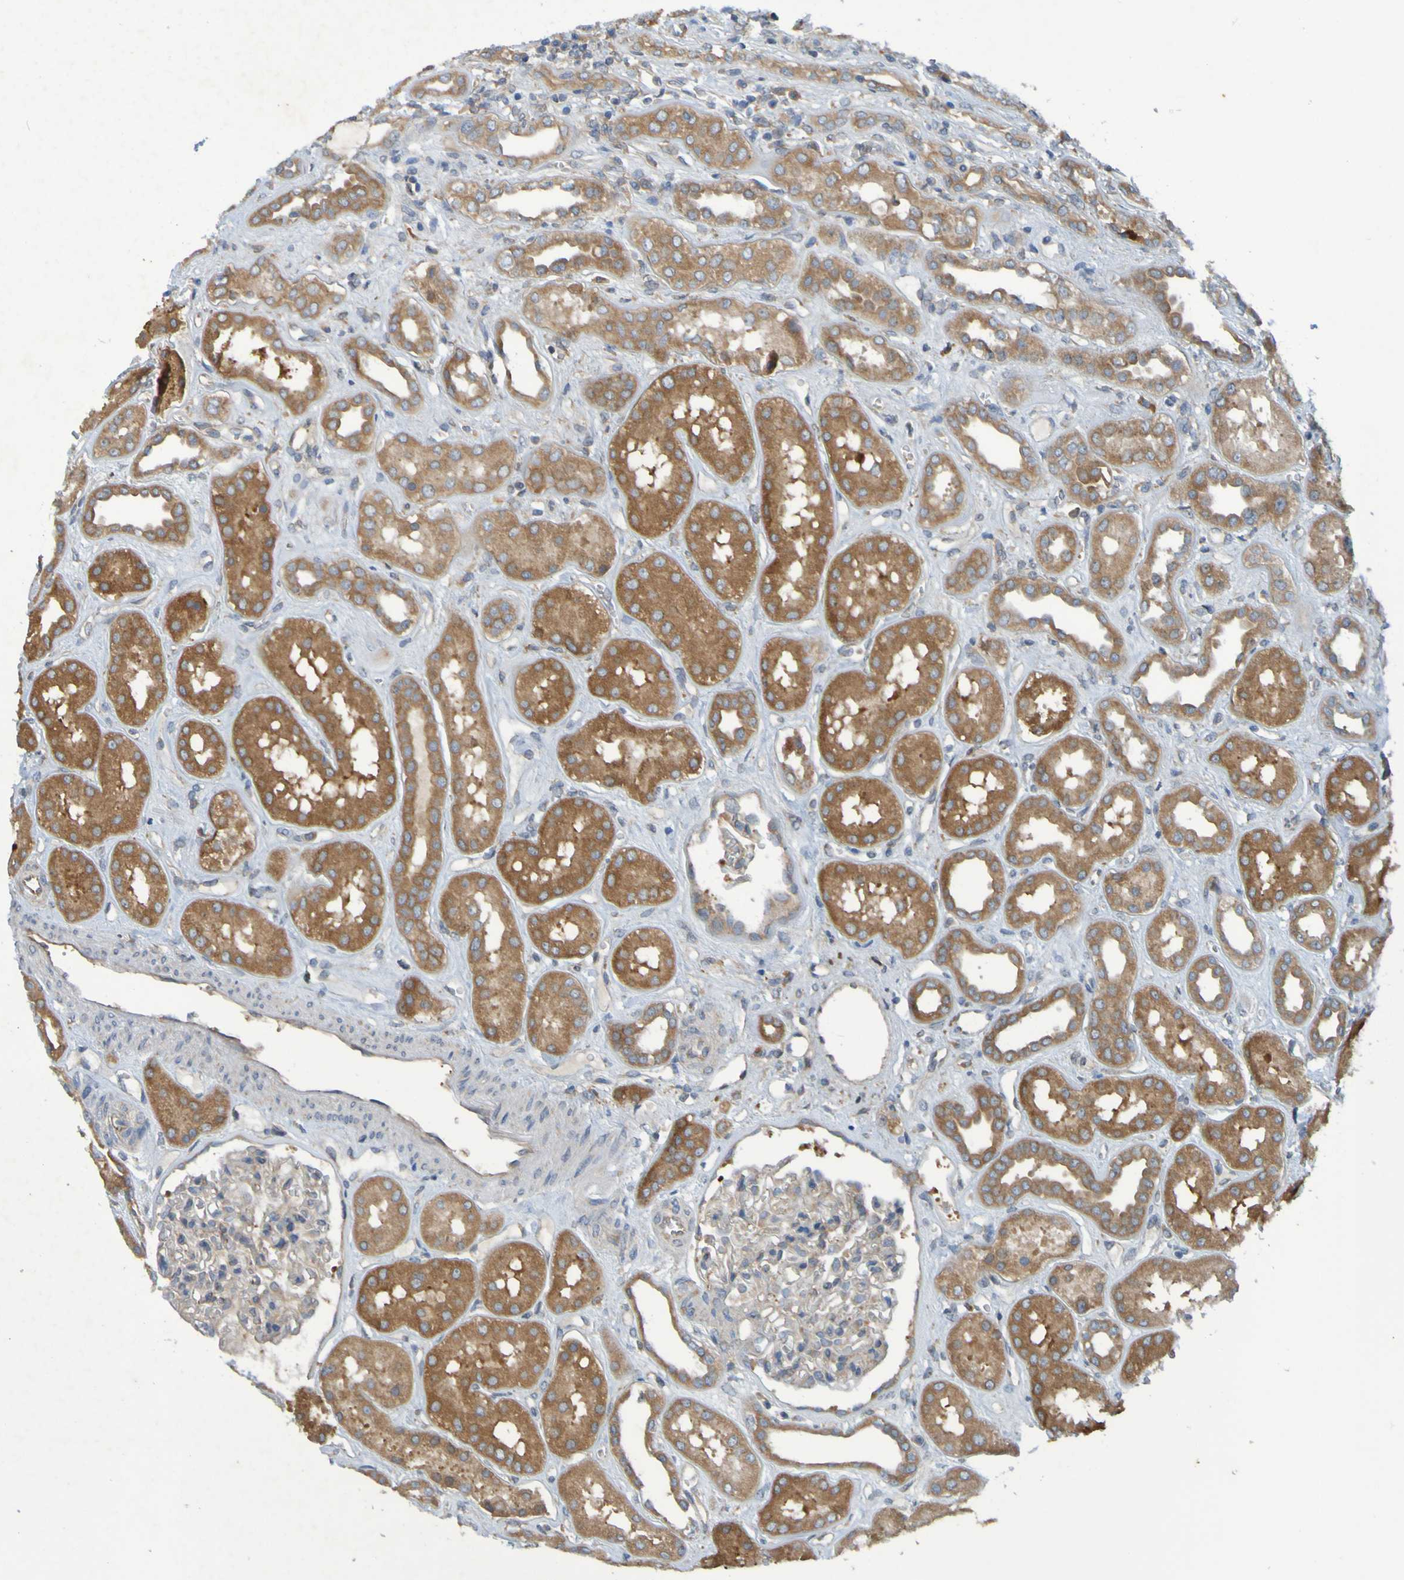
{"staining": {"intensity": "weak", "quantity": "<25%", "location": "cytoplasmic/membranous"}, "tissue": "kidney", "cell_type": "Cells in glomeruli", "image_type": "normal", "snomed": [{"axis": "morphology", "description": "Normal tissue, NOS"}, {"axis": "topography", "description": "Kidney"}], "caption": "A high-resolution micrograph shows immunohistochemistry staining of unremarkable kidney, which exhibits no significant expression in cells in glomeruli.", "gene": "DNAJC4", "patient": {"sex": "male", "age": 59}}